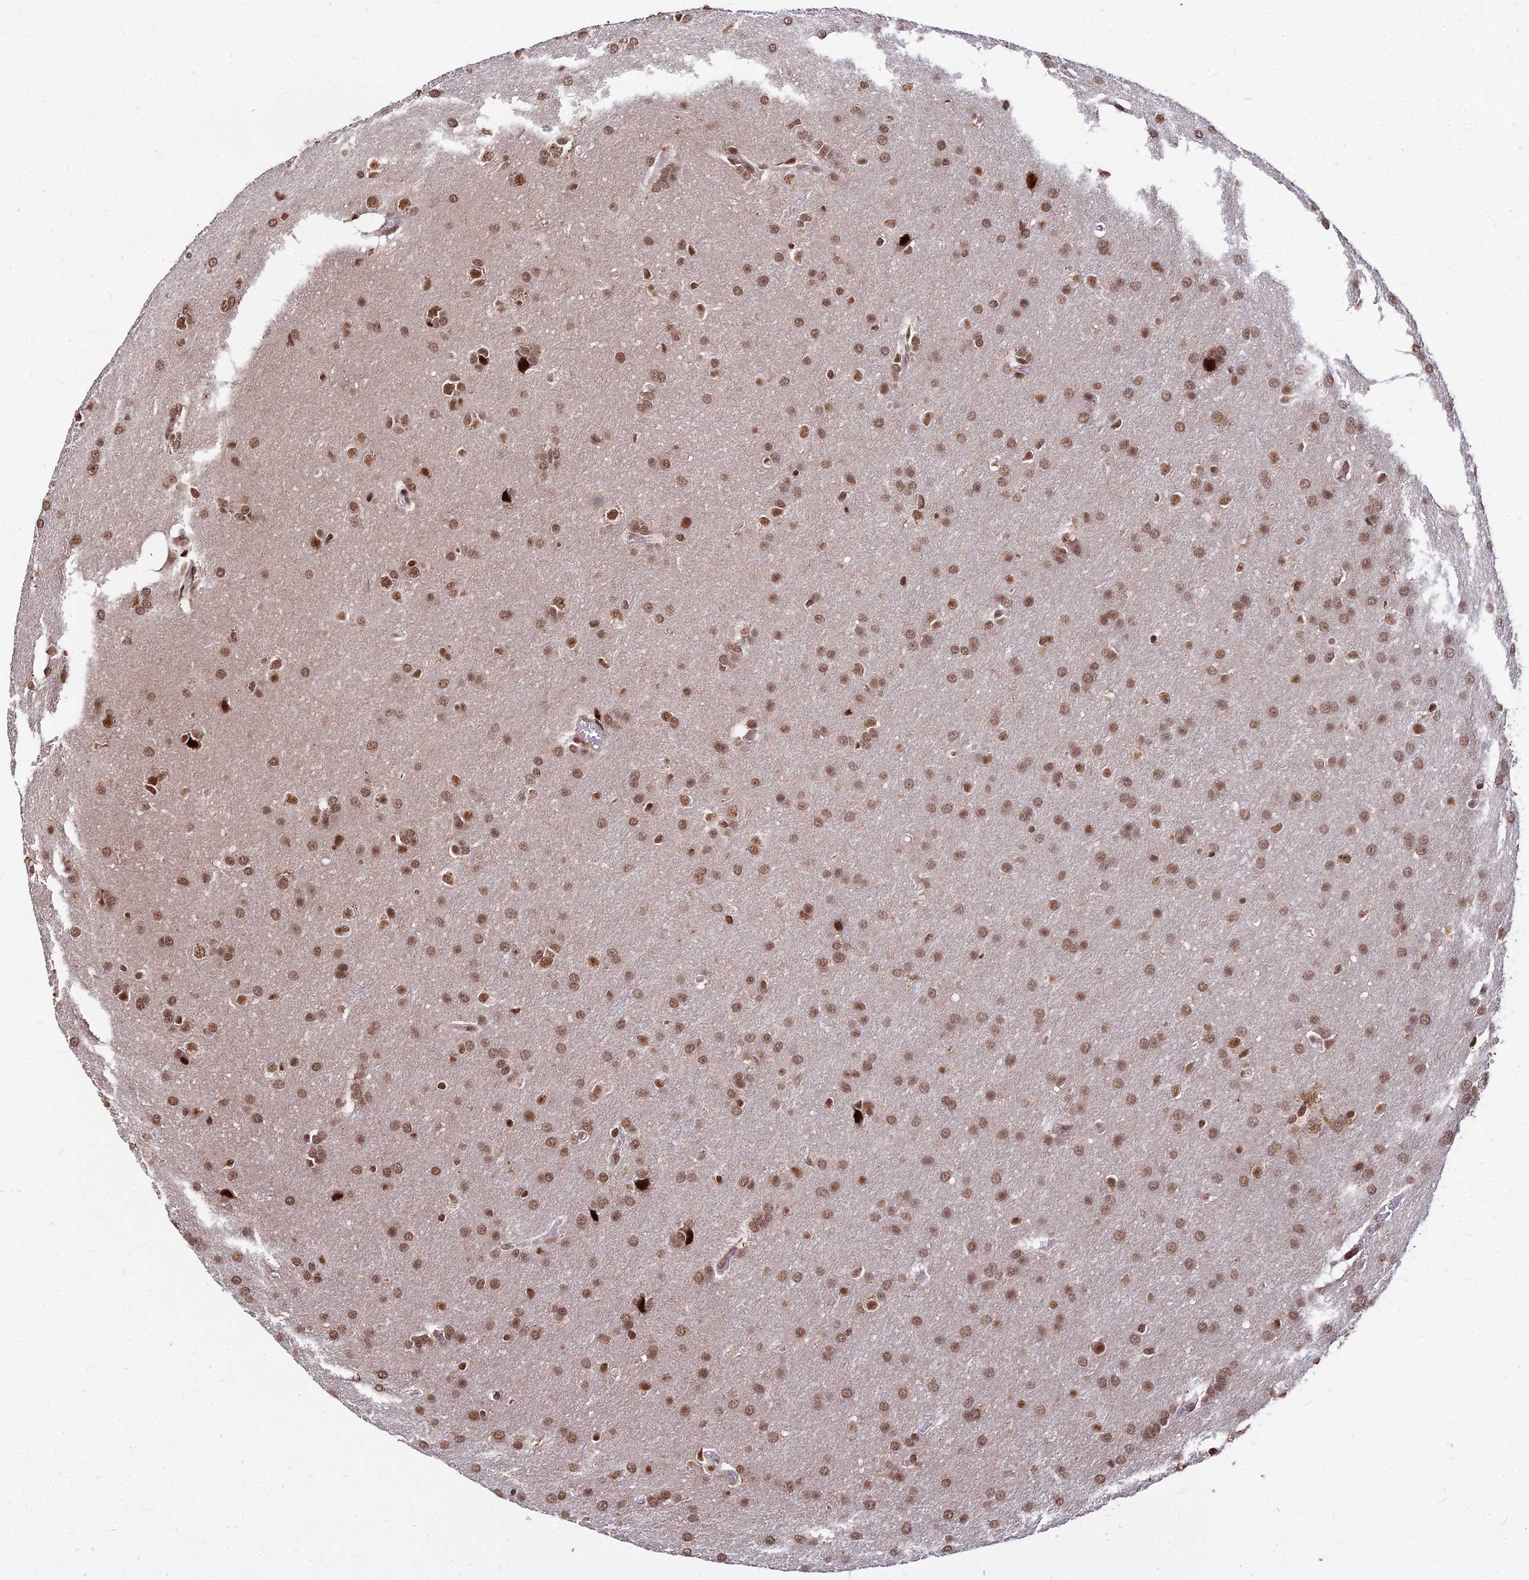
{"staining": {"intensity": "moderate", "quantity": ">75%", "location": "nuclear"}, "tissue": "glioma", "cell_type": "Tumor cells", "image_type": "cancer", "snomed": [{"axis": "morphology", "description": "Glioma, malignant, Low grade"}, {"axis": "topography", "description": "Brain"}], "caption": "Human glioma stained with a brown dye displays moderate nuclear positive expression in about >75% of tumor cells.", "gene": "ZBED4", "patient": {"sex": "female", "age": 32}}